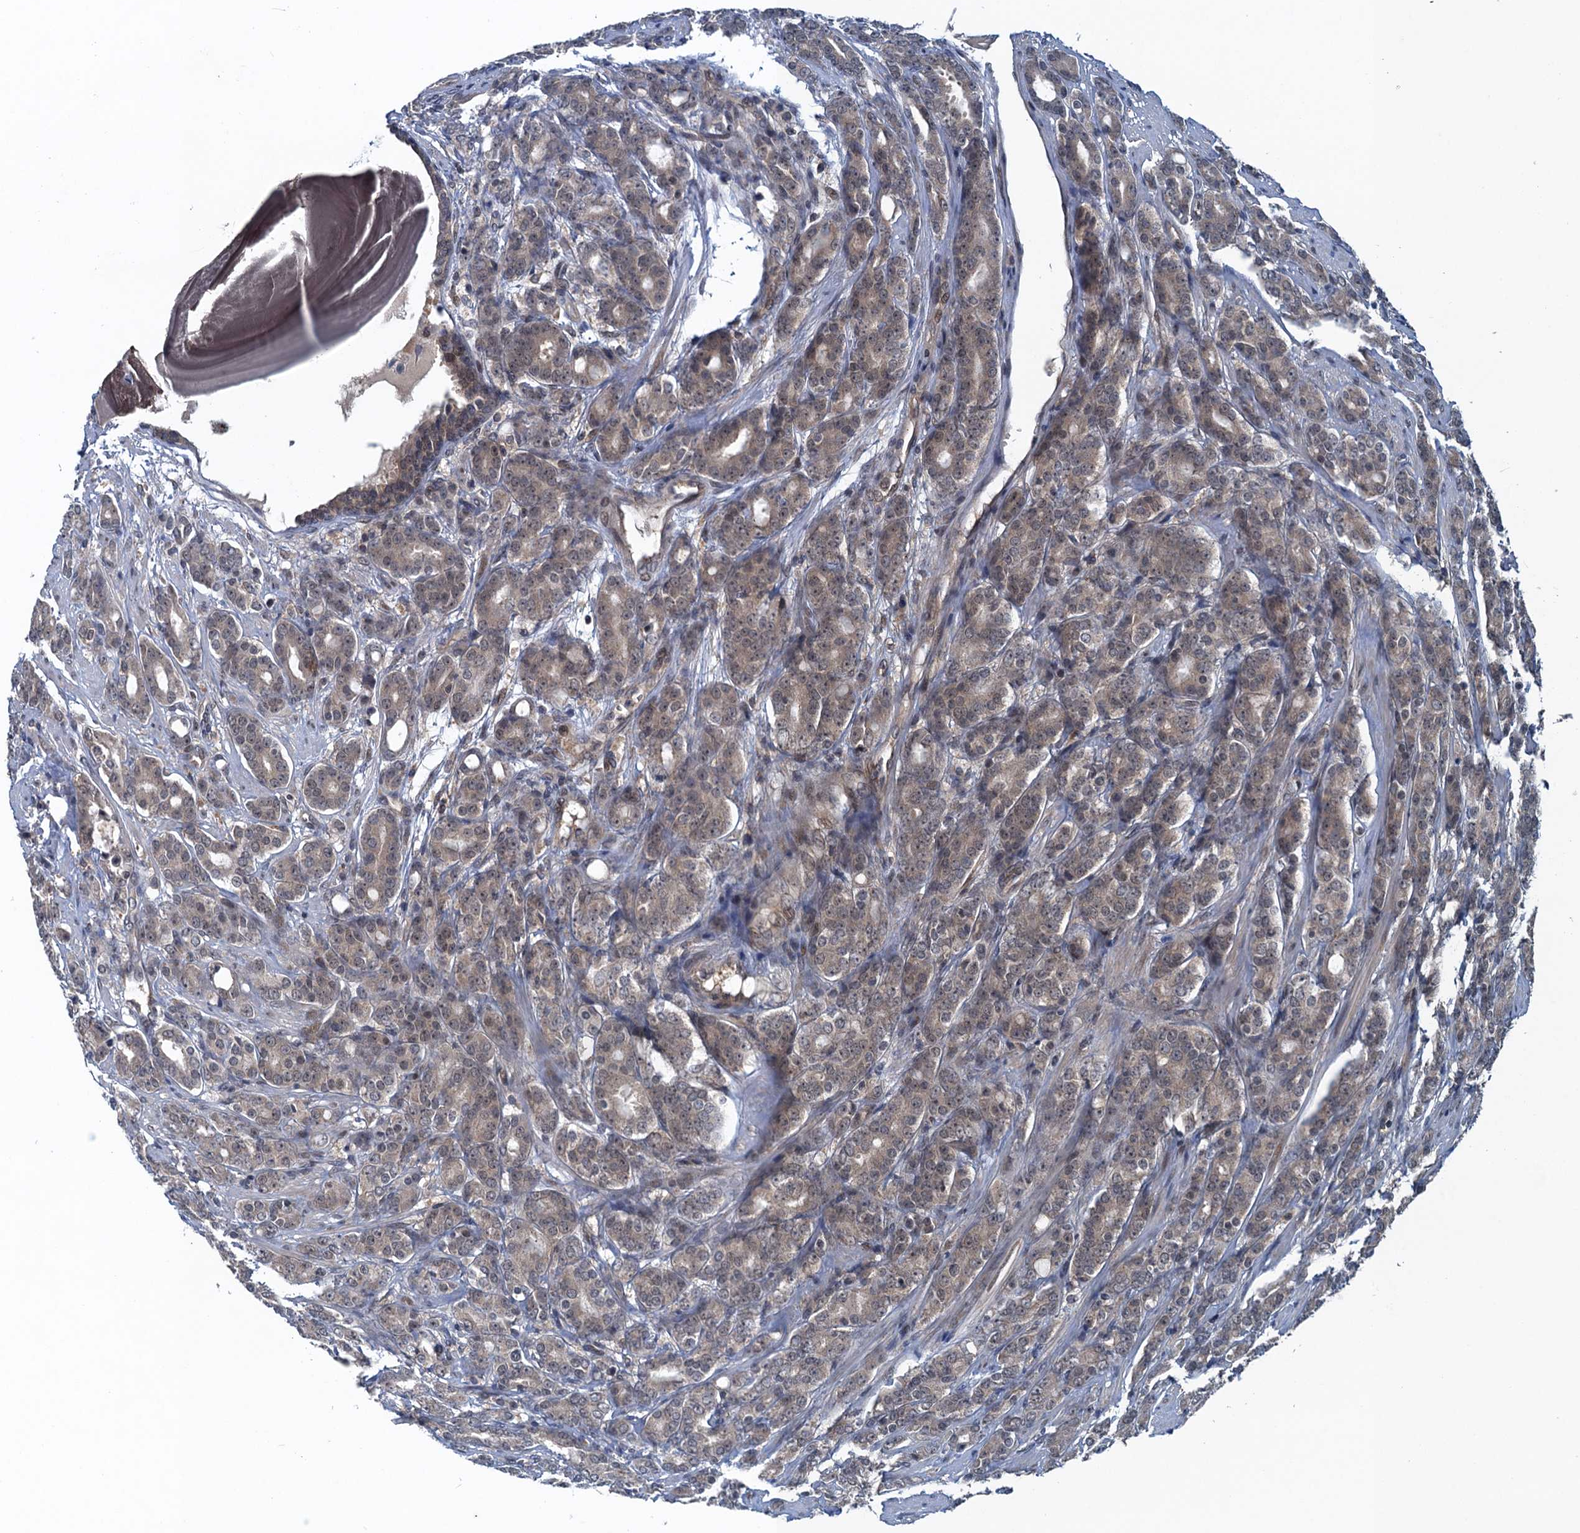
{"staining": {"intensity": "weak", "quantity": ">75%", "location": "cytoplasmic/membranous,nuclear"}, "tissue": "prostate cancer", "cell_type": "Tumor cells", "image_type": "cancer", "snomed": [{"axis": "morphology", "description": "Adenocarcinoma, High grade"}, {"axis": "topography", "description": "Prostate"}], "caption": "This histopathology image demonstrates prostate cancer stained with IHC to label a protein in brown. The cytoplasmic/membranous and nuclear of tumor cells show weak positivity for the protein. Nuclei are counter-stained blue.", "gene": "RNF165", "patient": {"sex": "male", "age": 62}}